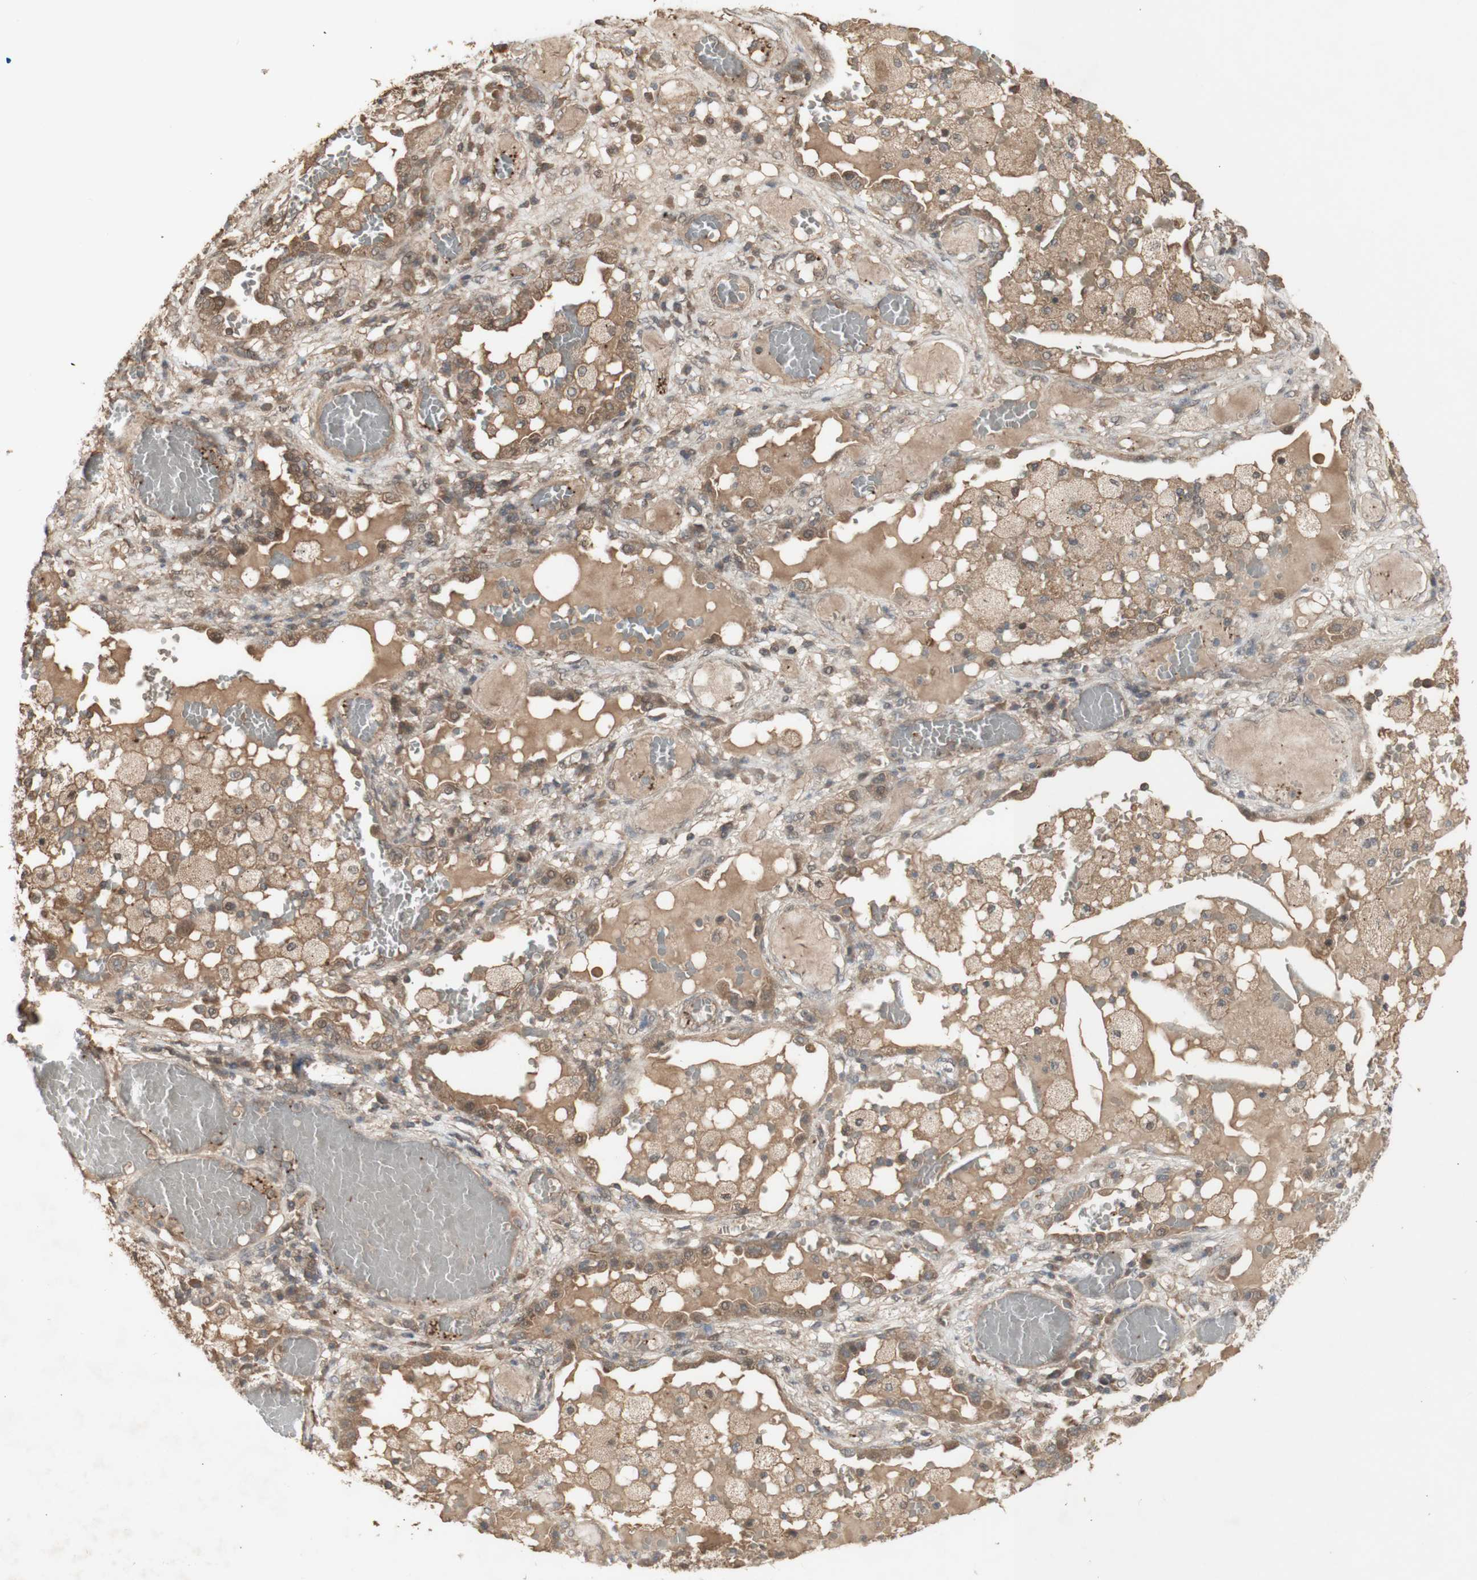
{"staining": {"intensity": "moderate", "quantity": ">75%", "location": "cytoplasmic/membranous,nuclear"}, "tissue": "lung cancer", "cell_type": "Tumor cells", "image_type": "cancer", "snomed": [{"axis": "morphology", "description": "Squamous cell carcinoma, NOS"}, {"axis": "topography", "description": "Lung"}], "caption": "Squamous cell carcinoma (lung) was stained to show a protein in brown. There is medium levels of moderate cytoplasmic/membranous and nuclear expression in about >75% of tumor cells.", "gene": "ALOX12", "patient": {"sex": "male", "age": 71}}